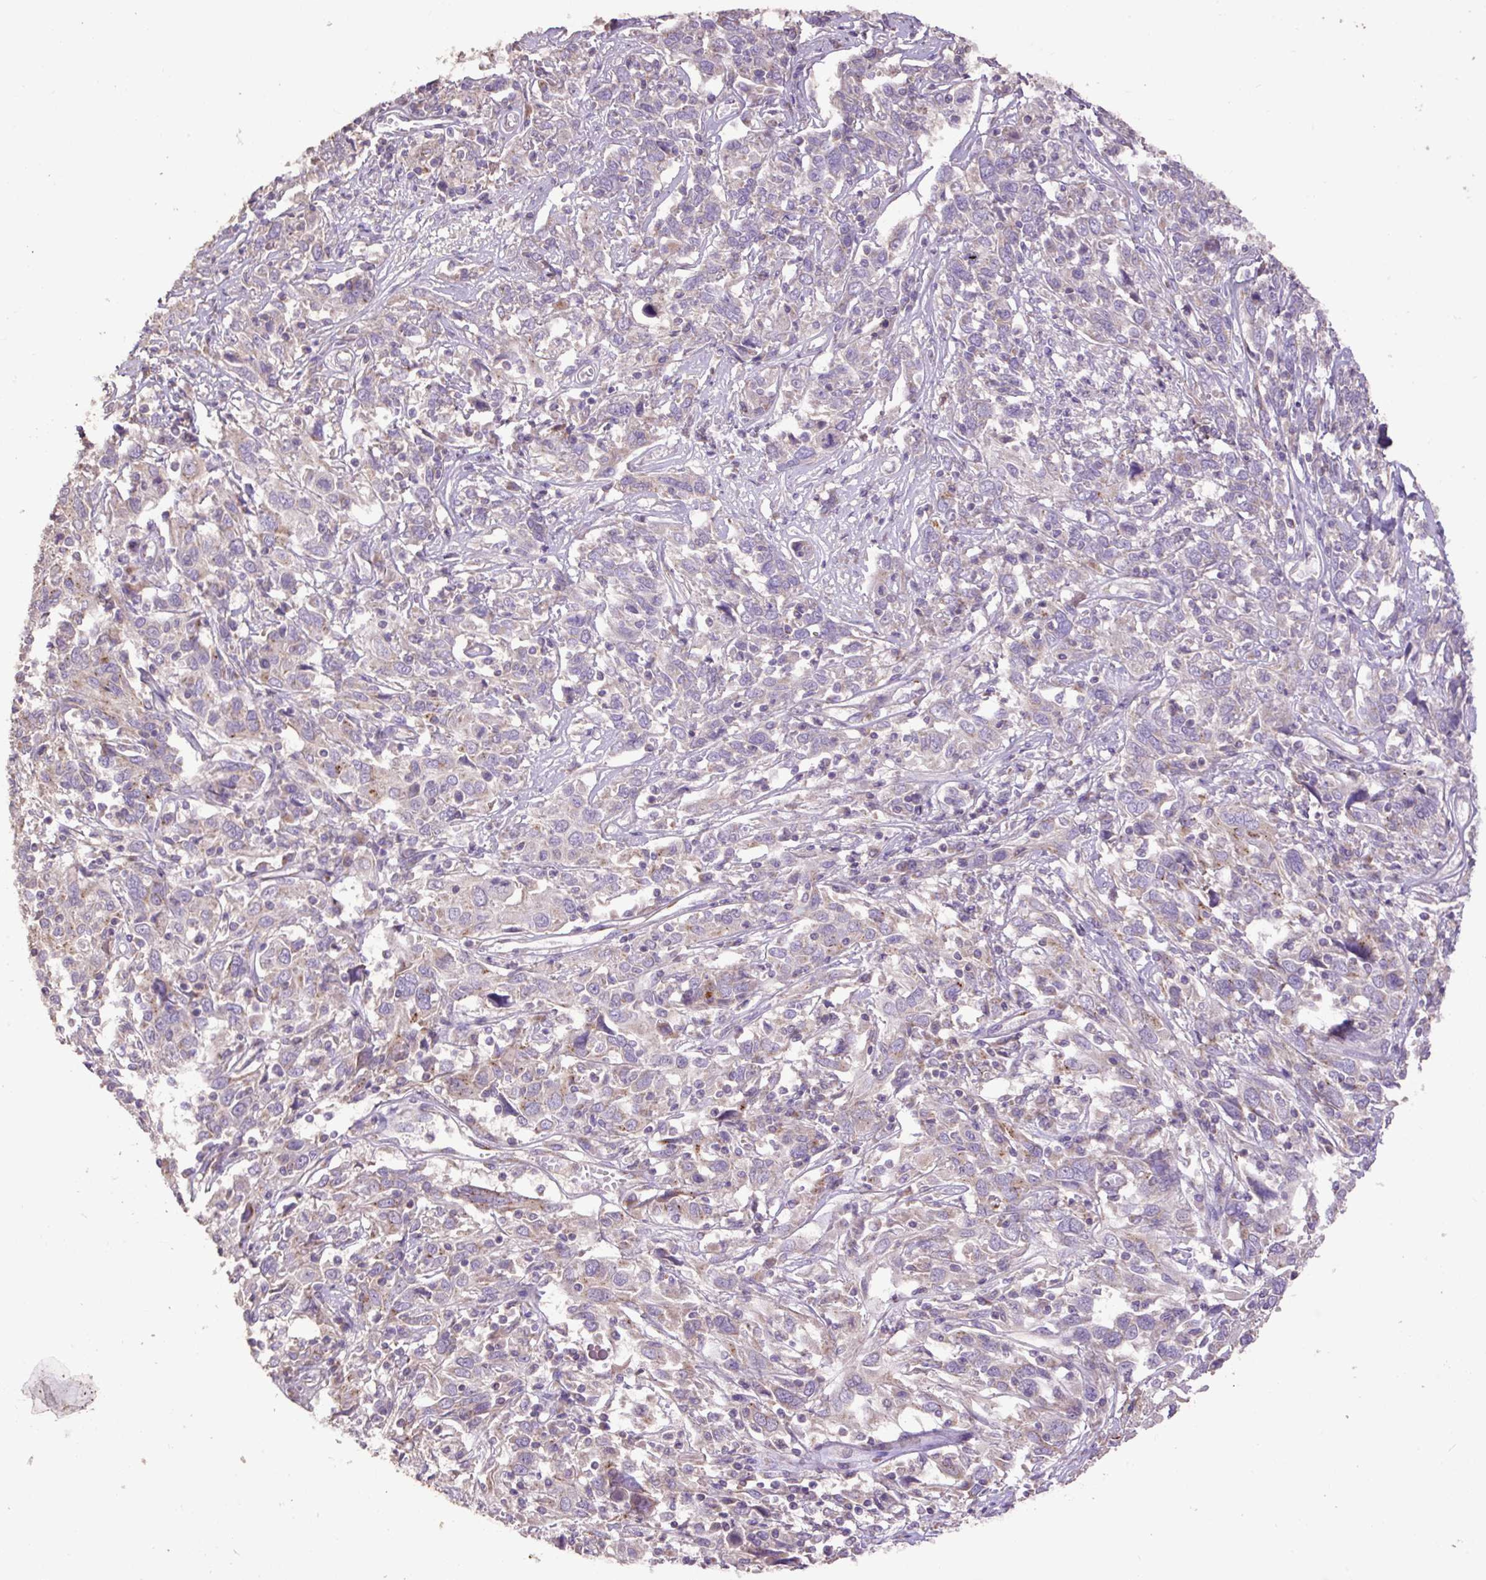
{"staining": {"intensity": "moderate", "quantity": "<25%", "location": "cytoplasmic/membranous"}, "tissue": "cervical cancer", "cell_type": "Tumor cells", "image_type": "cancer", "snomed": [{"axis": "morphology", "description": "Squamous cell carcinoma, NOS"}, {"axis": "topography", "description": "Cervix"}], "caption": "IHC of squamous cell carcinoma (cervical) exhibits low levels of moderate cytoplasmic/membranous staining in about <25% of tumor cells. The protein of interest is stained brown, and the nuclei are stained in blue (DAB IHC with brightfield microscopy, high magnification).", "gene": "ABR", "patient": {"sex": "female", "age": 46}}